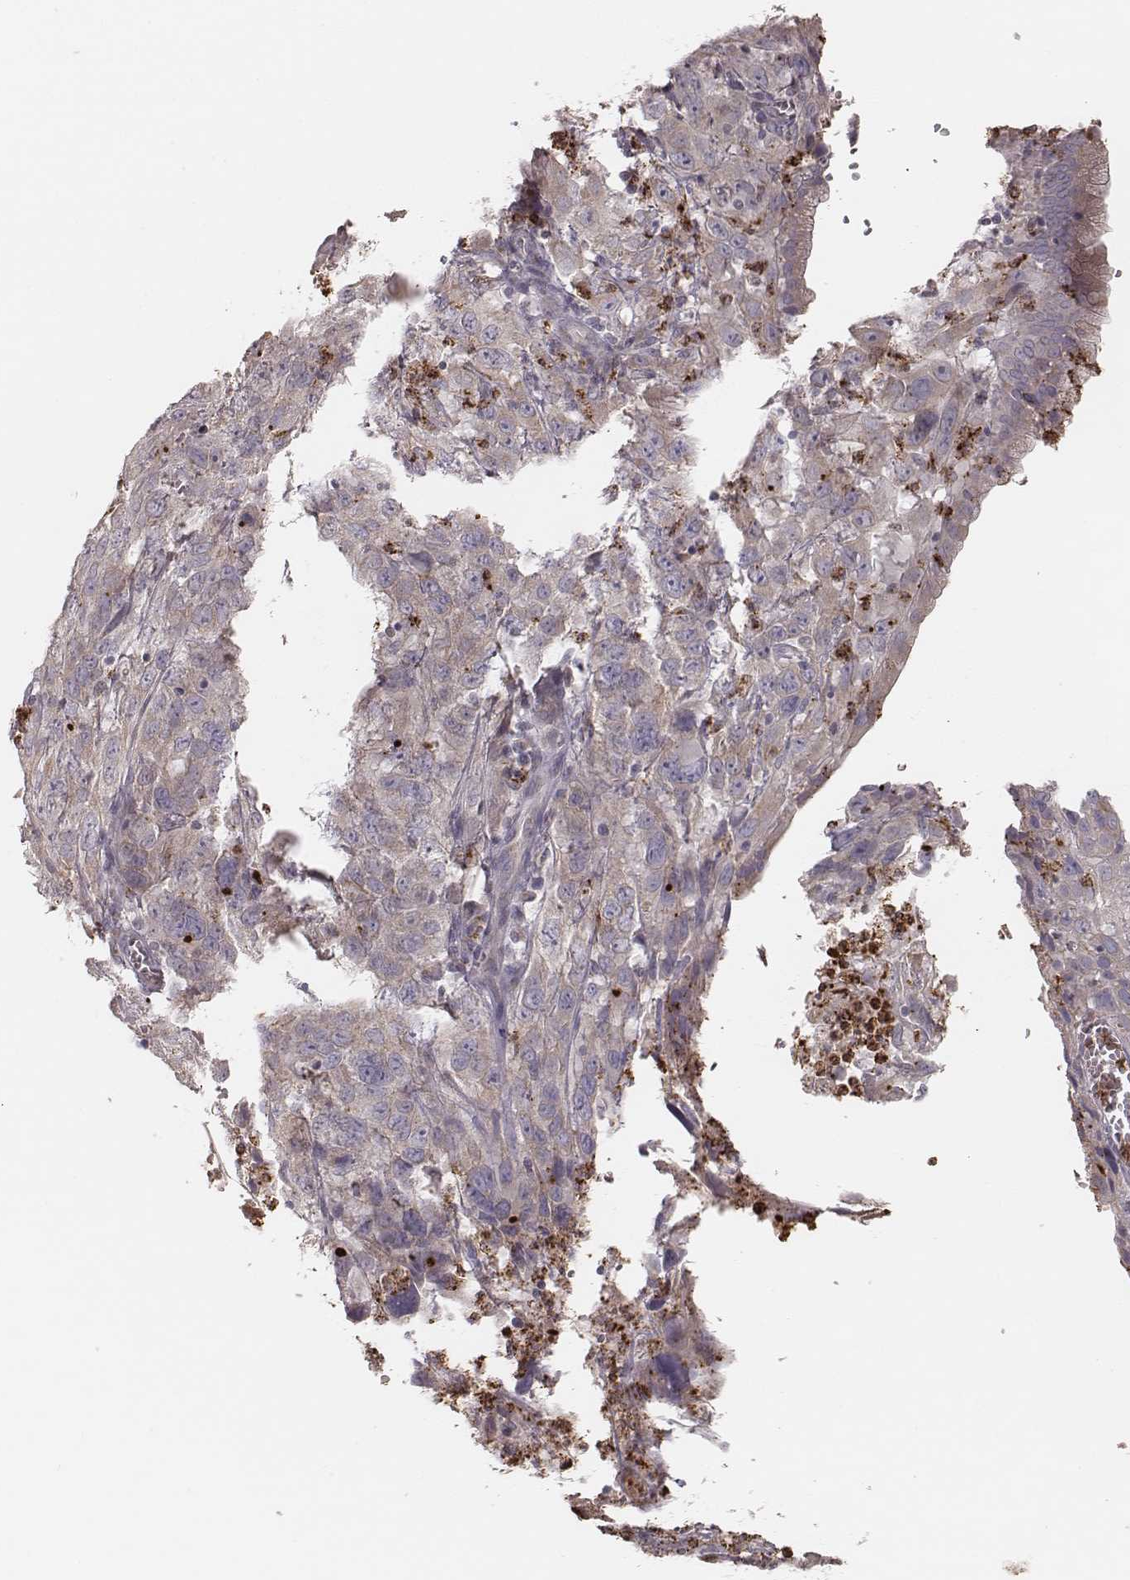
{"staining": {"intensity": "weak", "quantity": ">75%", "location": "cytoplasmic/membranous"}, "tissue": "cervical cancer", "cell_type": "Tumor cells", "image_type": "cancer", "snomed": [{"axis": "morphology", "description": "Squamous cell carcinoma, NOS"}, {"axis": "topography", "description": "Cervix"}], "caption": "DAB (3,3'-diaminobenzidine) immunohistochemical staining of human cervical squamous cell carcinoma displays weak cytoplasmic/membranous protein positivity in approximately >75% of tumor cells.", "gene": "ABCA7", "patient": {"sex": "female", "age": 32}}